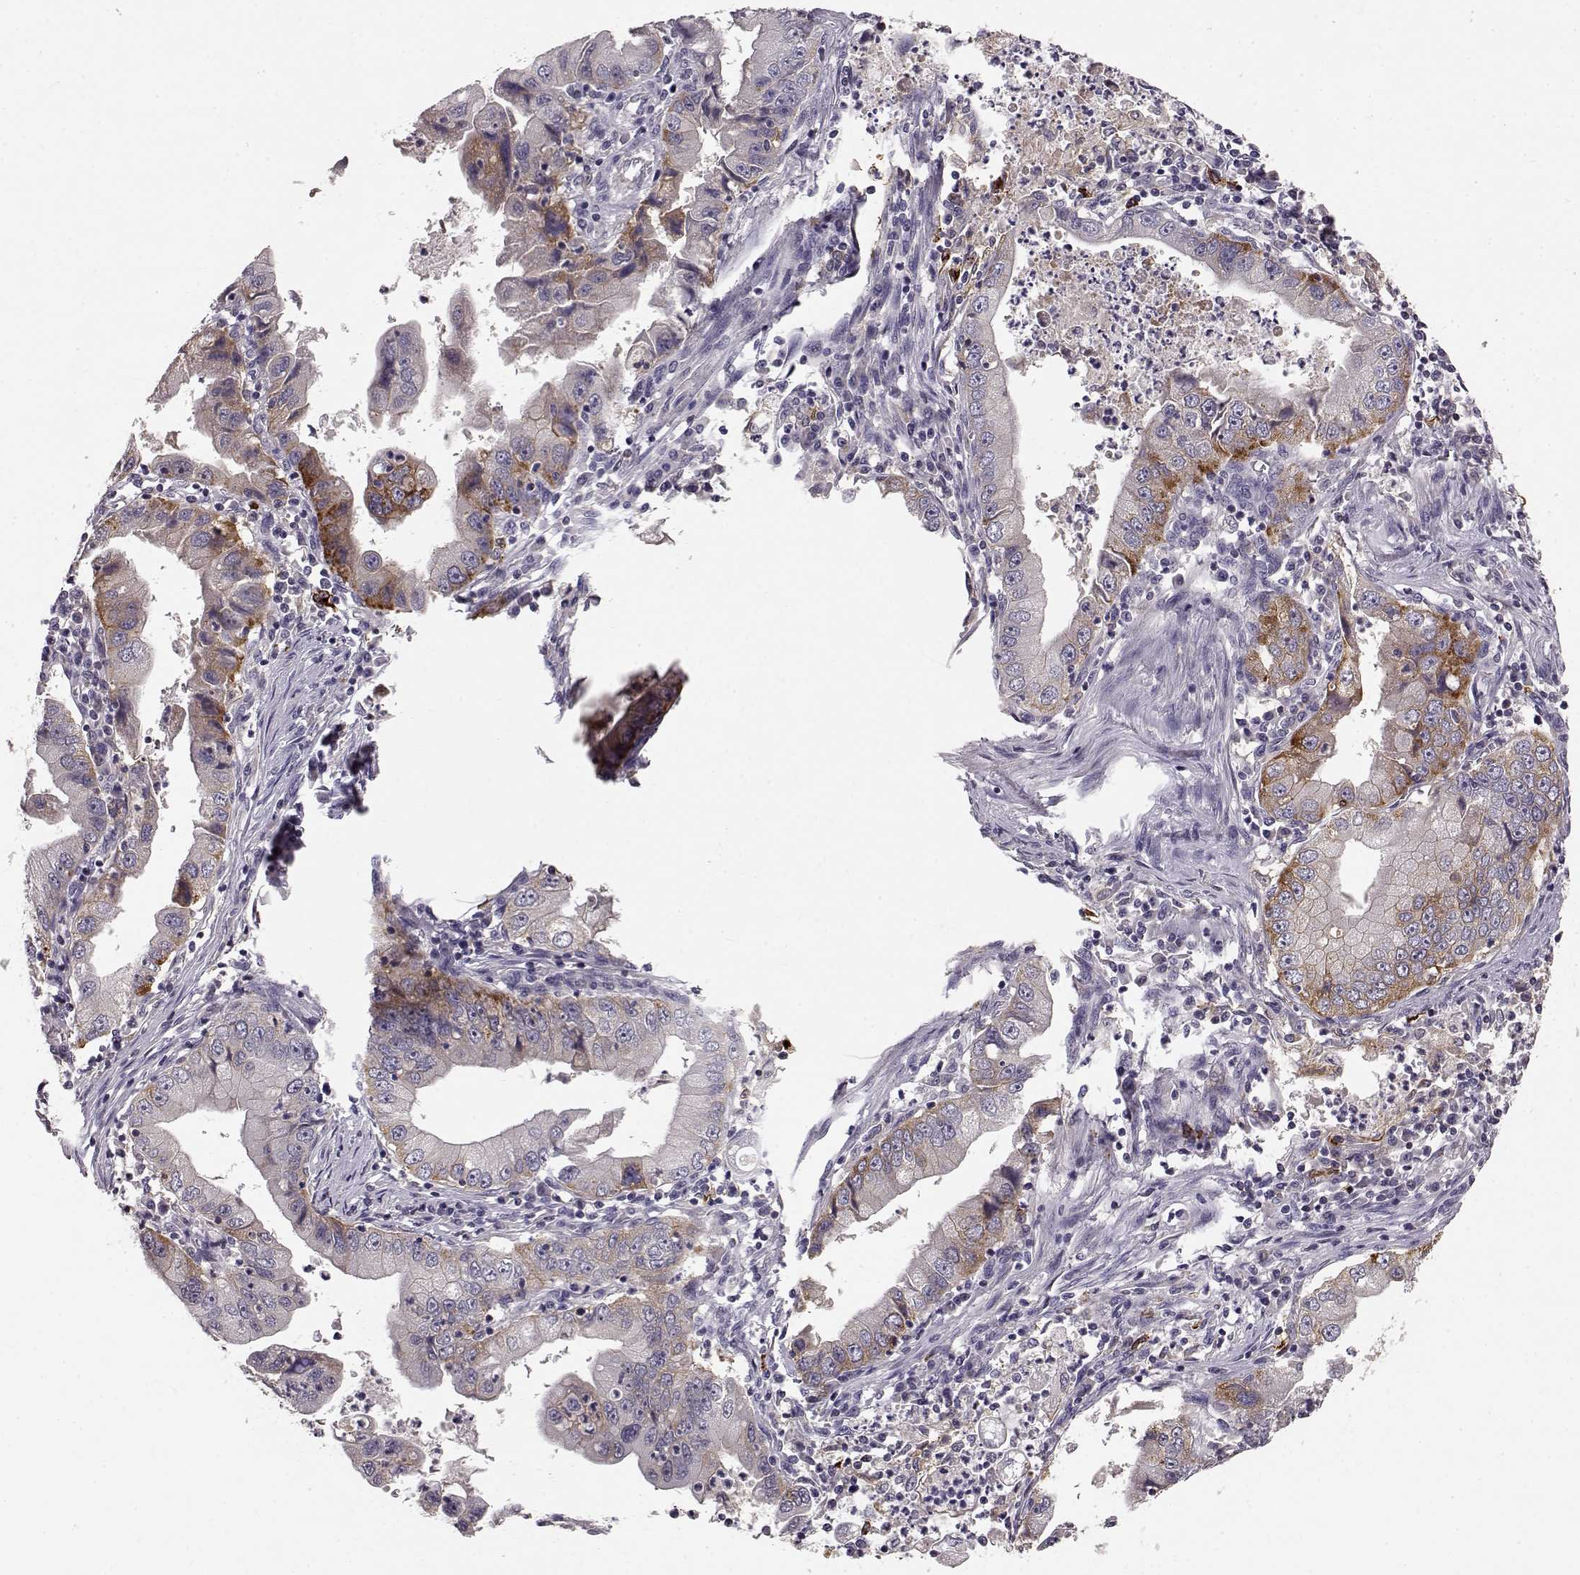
{"staining": {"intensity": "moderate", "quantity": "<25%", "location": "cytoplasmic/membranous"}, "tissue": "stomach cancer", "cell_type": "Tumor cells", "image_type": "cancer", "snomed": [{"axis": "morphology", "description": "Adenocarcinoma, NOS"}, {"axis": "topography", "description": "Stomach"}], "caption": "Protein expression analysis of human stomach cancer (adenocarcinoma) reveals moderate cytoplasmic/membranous expression in about <25% of tumor cells. (Brightfield microscopy of DAB IHC at high magnification).", "gene": "CCNF", "patient": {"sex": "male", "age": 76}}